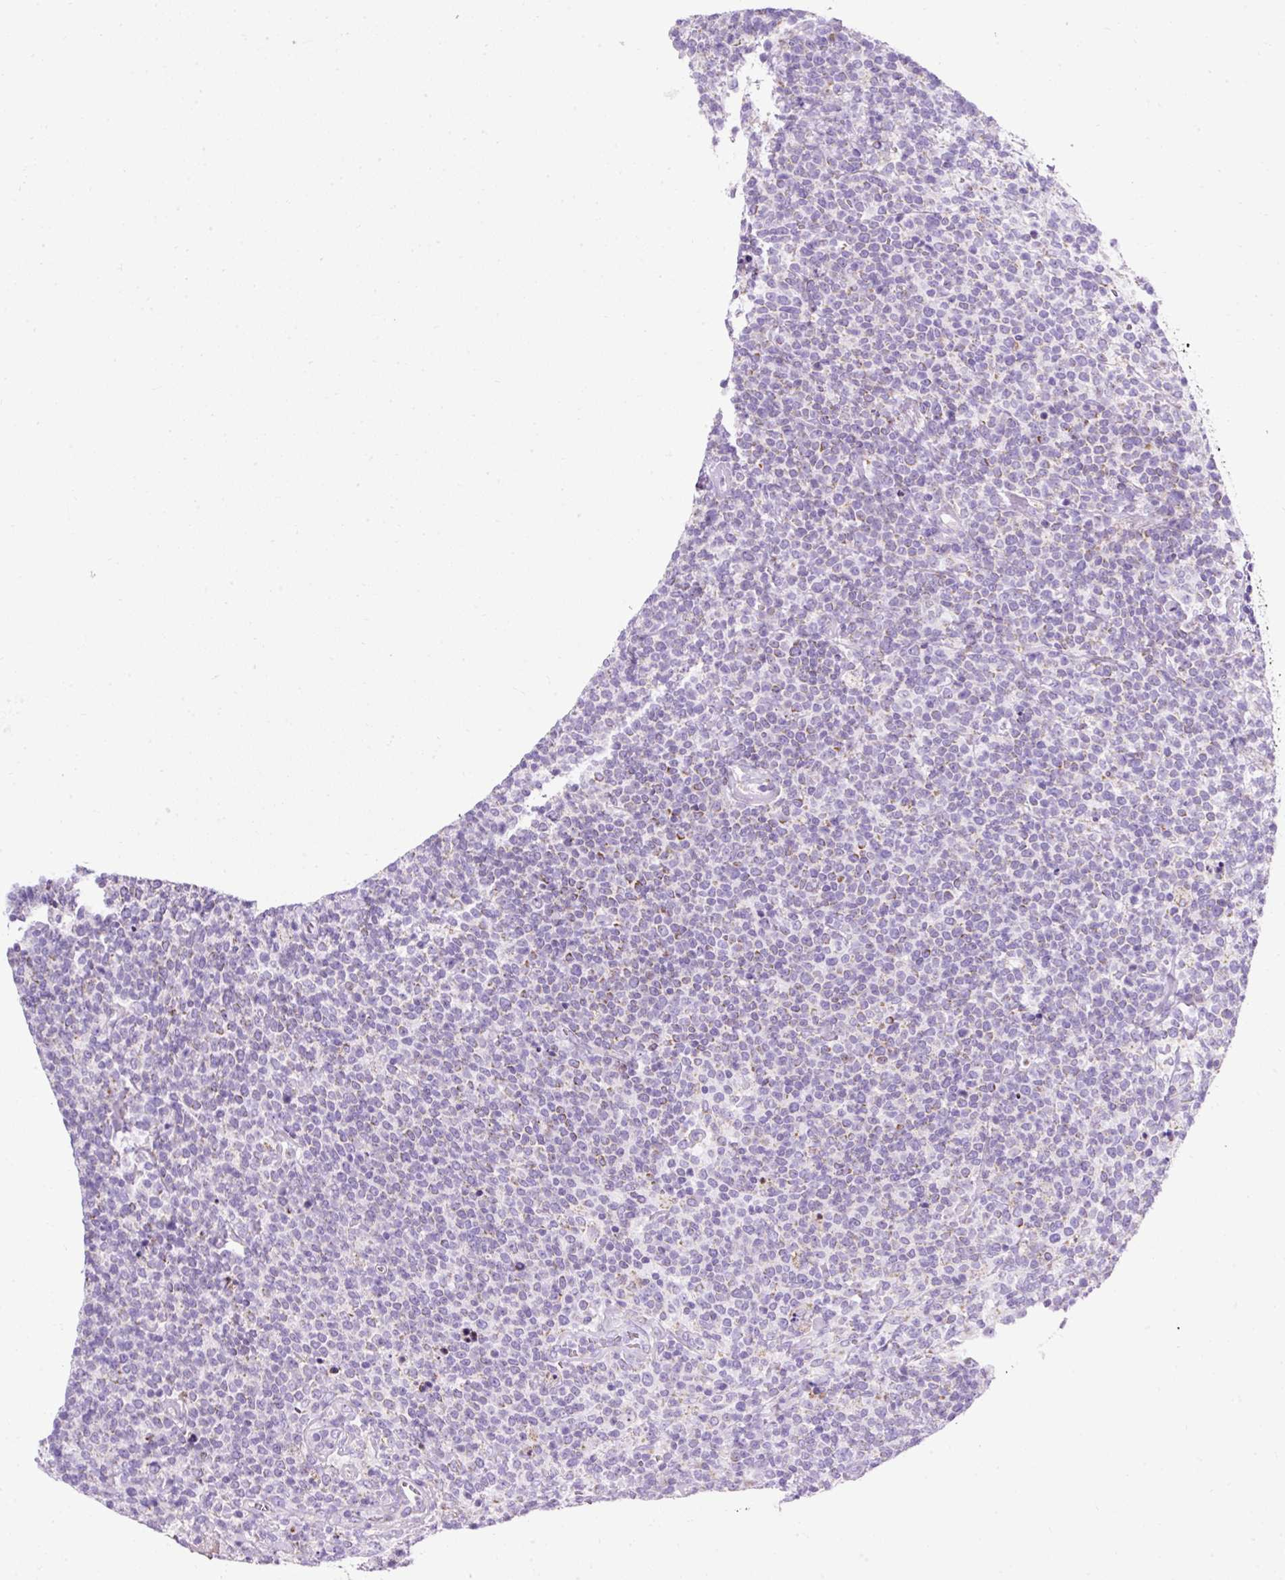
{"staining": {"intensity": "negative", "quantity": "none", "location": "none"}, "tissue": "lymphoma", "cell_type": "Tumor cells", "image_type": "cancer", "snomed": [{"axis": "morphology", "description": "Malignant lymphoma, non-Hodgkin's type, High grade"}, {"axis": "topography", "description": "Lymph node"}], "caption": "High power microscopy histopathology image of an immunohistochemistry (IHC) photomicrograph of high-grade malignant lymphoma, non-Hodgkin's type, revealing no significant positivity in tumor cells.", "gene": "PLPP2", "patient": {"sex": "male", "age": 61}}